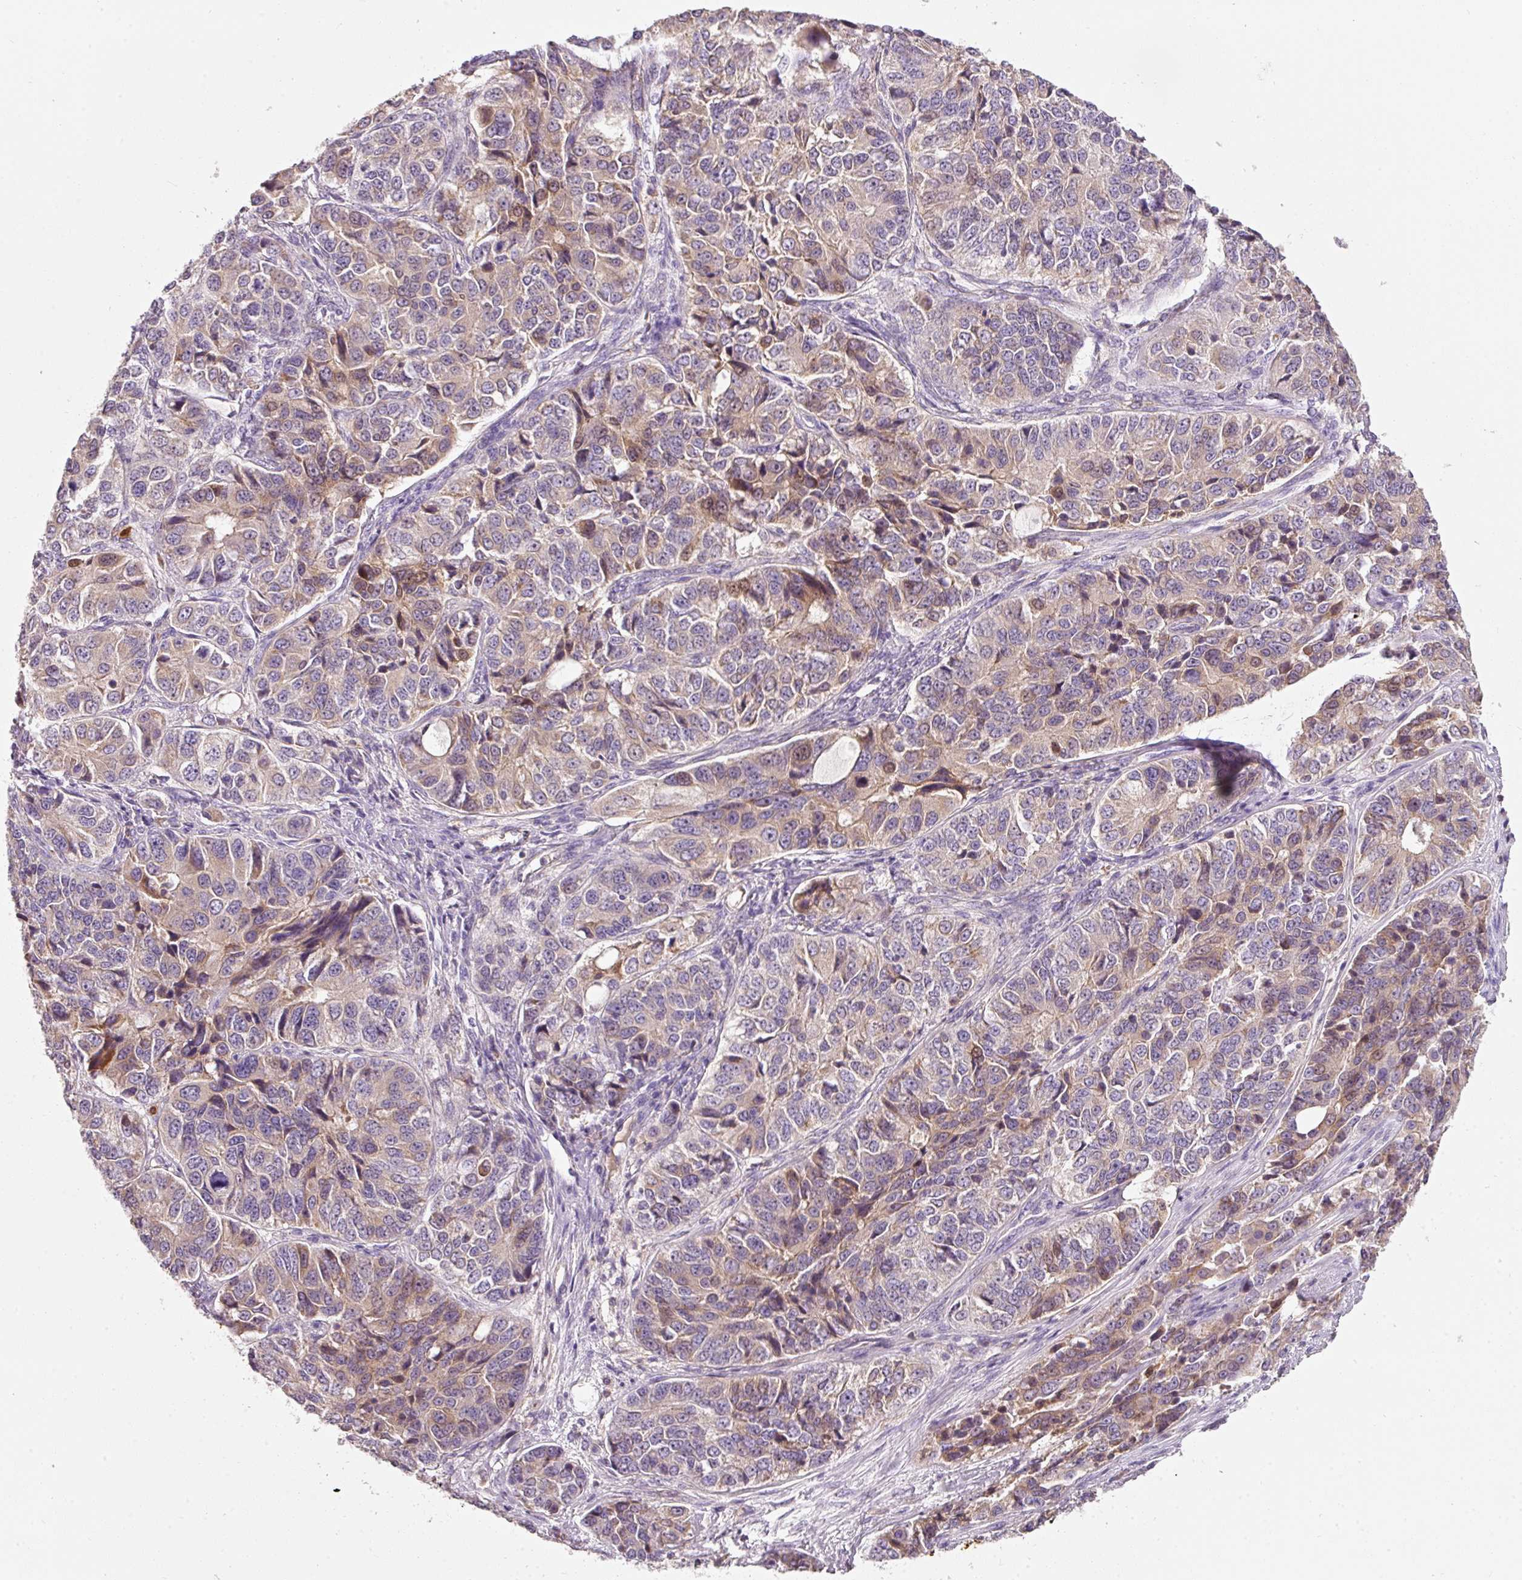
{"staining": {"intensity": "weak", "quantity": "25%-75%", "location": "cytoplasmic/membranous"}, "tissue": "ovarian cancer", "cell_type": "Tumor cells", "image_type": "cancer", "snomed": [{"axis": "morphology", "description": "Carcinoma, endometroid"}, {"axis": "topography", "description": "Ovary"}], "caption": "High-power microscopy captured an IHC image of ovarian cancer (endometroid carcinoma), revealing weak cytoplasmic/membranous positivity in approximately 25%-75% of tumor cells.", "gene": "IQGAP2", "patient": {"sex": "female", "age": 51}}